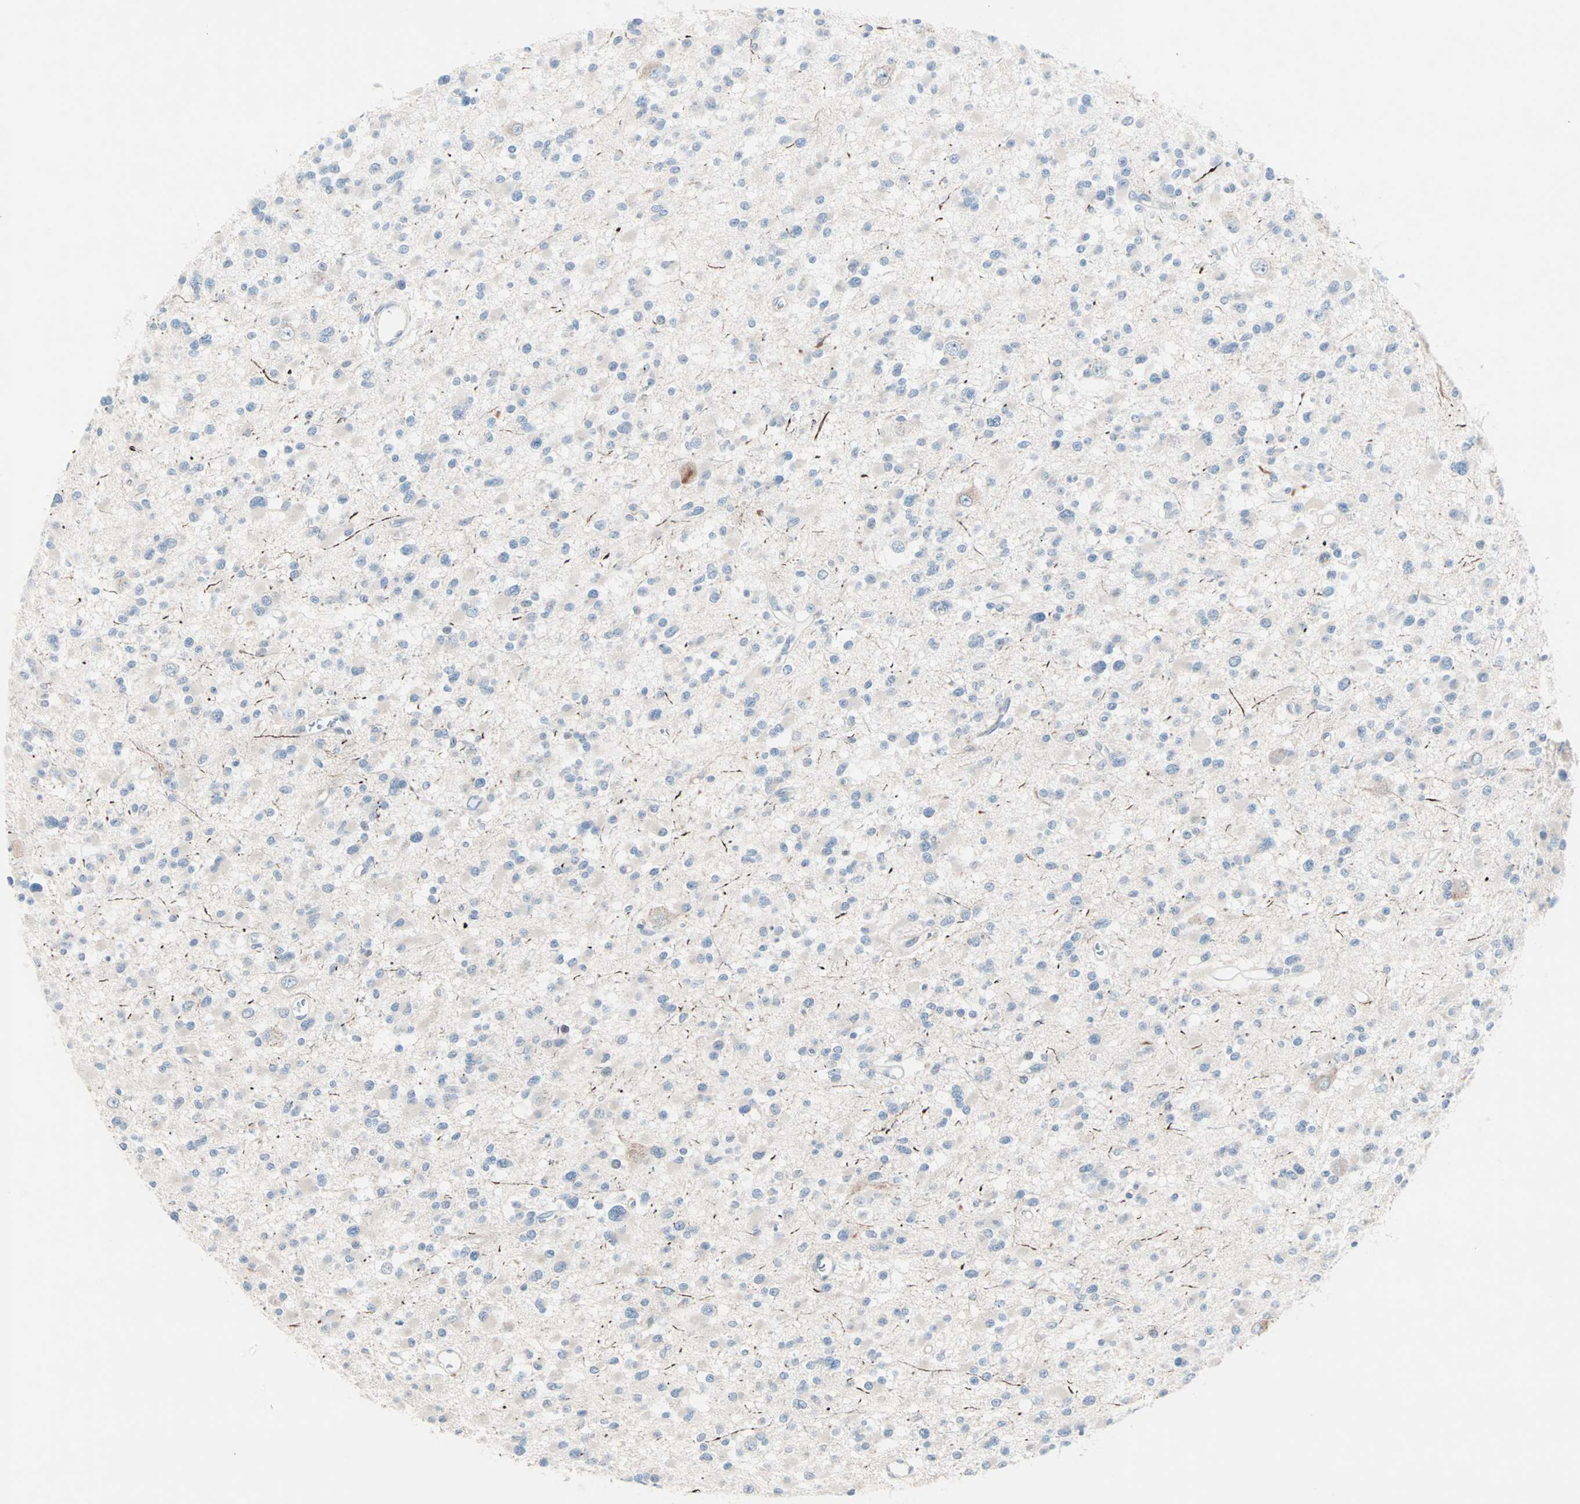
{"staining": {"intensity": "negative", "quantity": "none", "location": "none"}, "tissue": "glioma", "cell_type": "Tumor cells", "image_type": "cancer", "snomed": [{"axis": "morphology", "description": "Glioma, malignant, Low grade"}, {"axis": "topography", "description": "Brain"}], "caption": "This is an immunohistochemistry (IHC) image of human glioma. There is no expression in tumor cells.", "gene": "NEFH", "patient": {"sex": "female", "age": 22}}